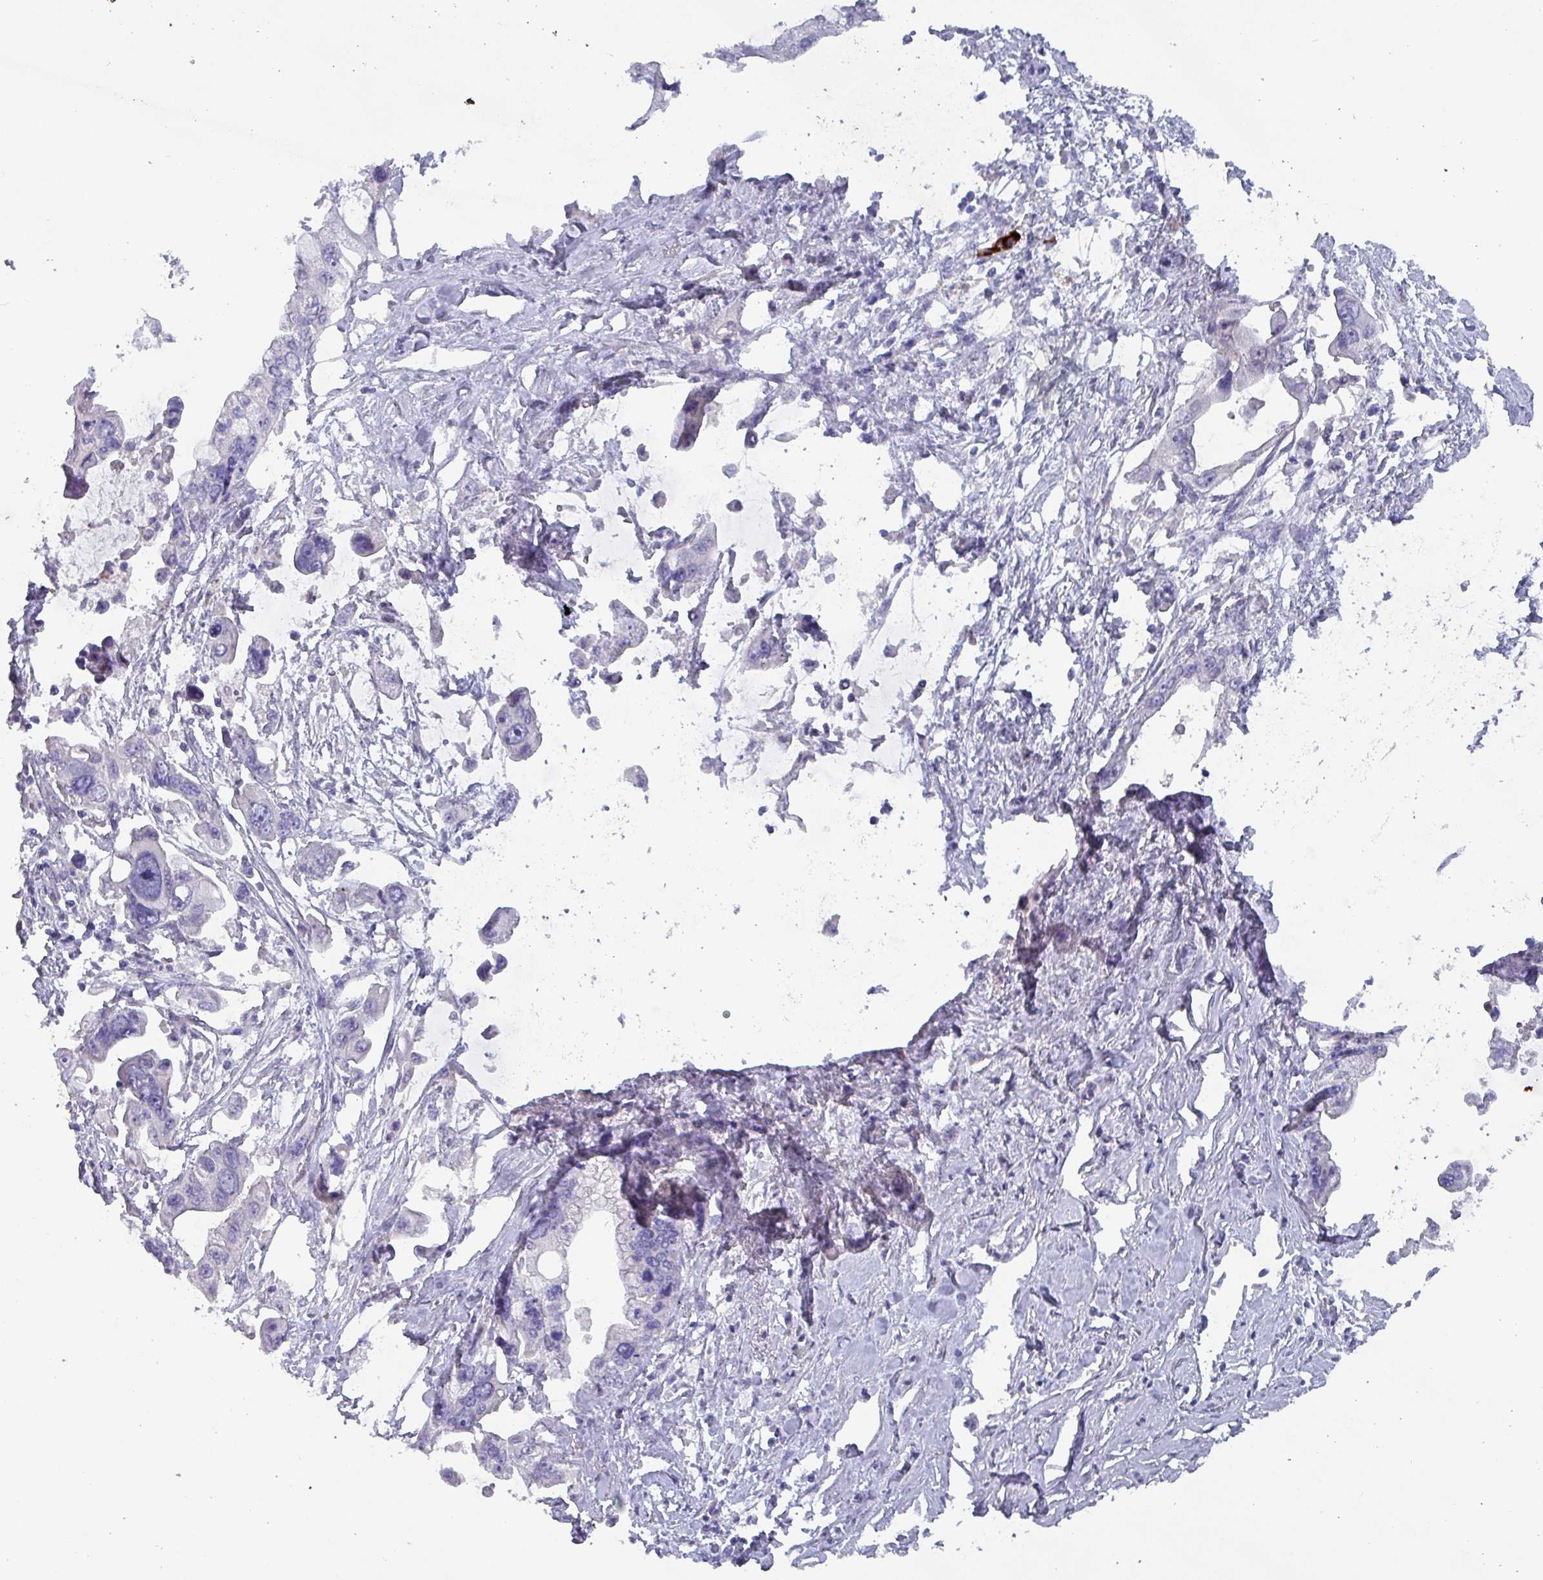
{"staining": {"intensity": "negative", "quantity": "none", "location": "none"}, "tissue": "pancreatic cancer", "cell_type": "Tumor cells", "image_type": "cancer", "snomed": [{"axis": "morphology", "description": "Adenocarcinoma, NOS"}, {"axis": "topography", "description": "Pancreas"}], "caption": "Photomicrograph shows no protein positivity in tumor cells of pancreatic cancer tissue. (DAB IHC, high magnification).", "gene": "INS-IGF2", "patient": {"sex": "female", "age": 83}}